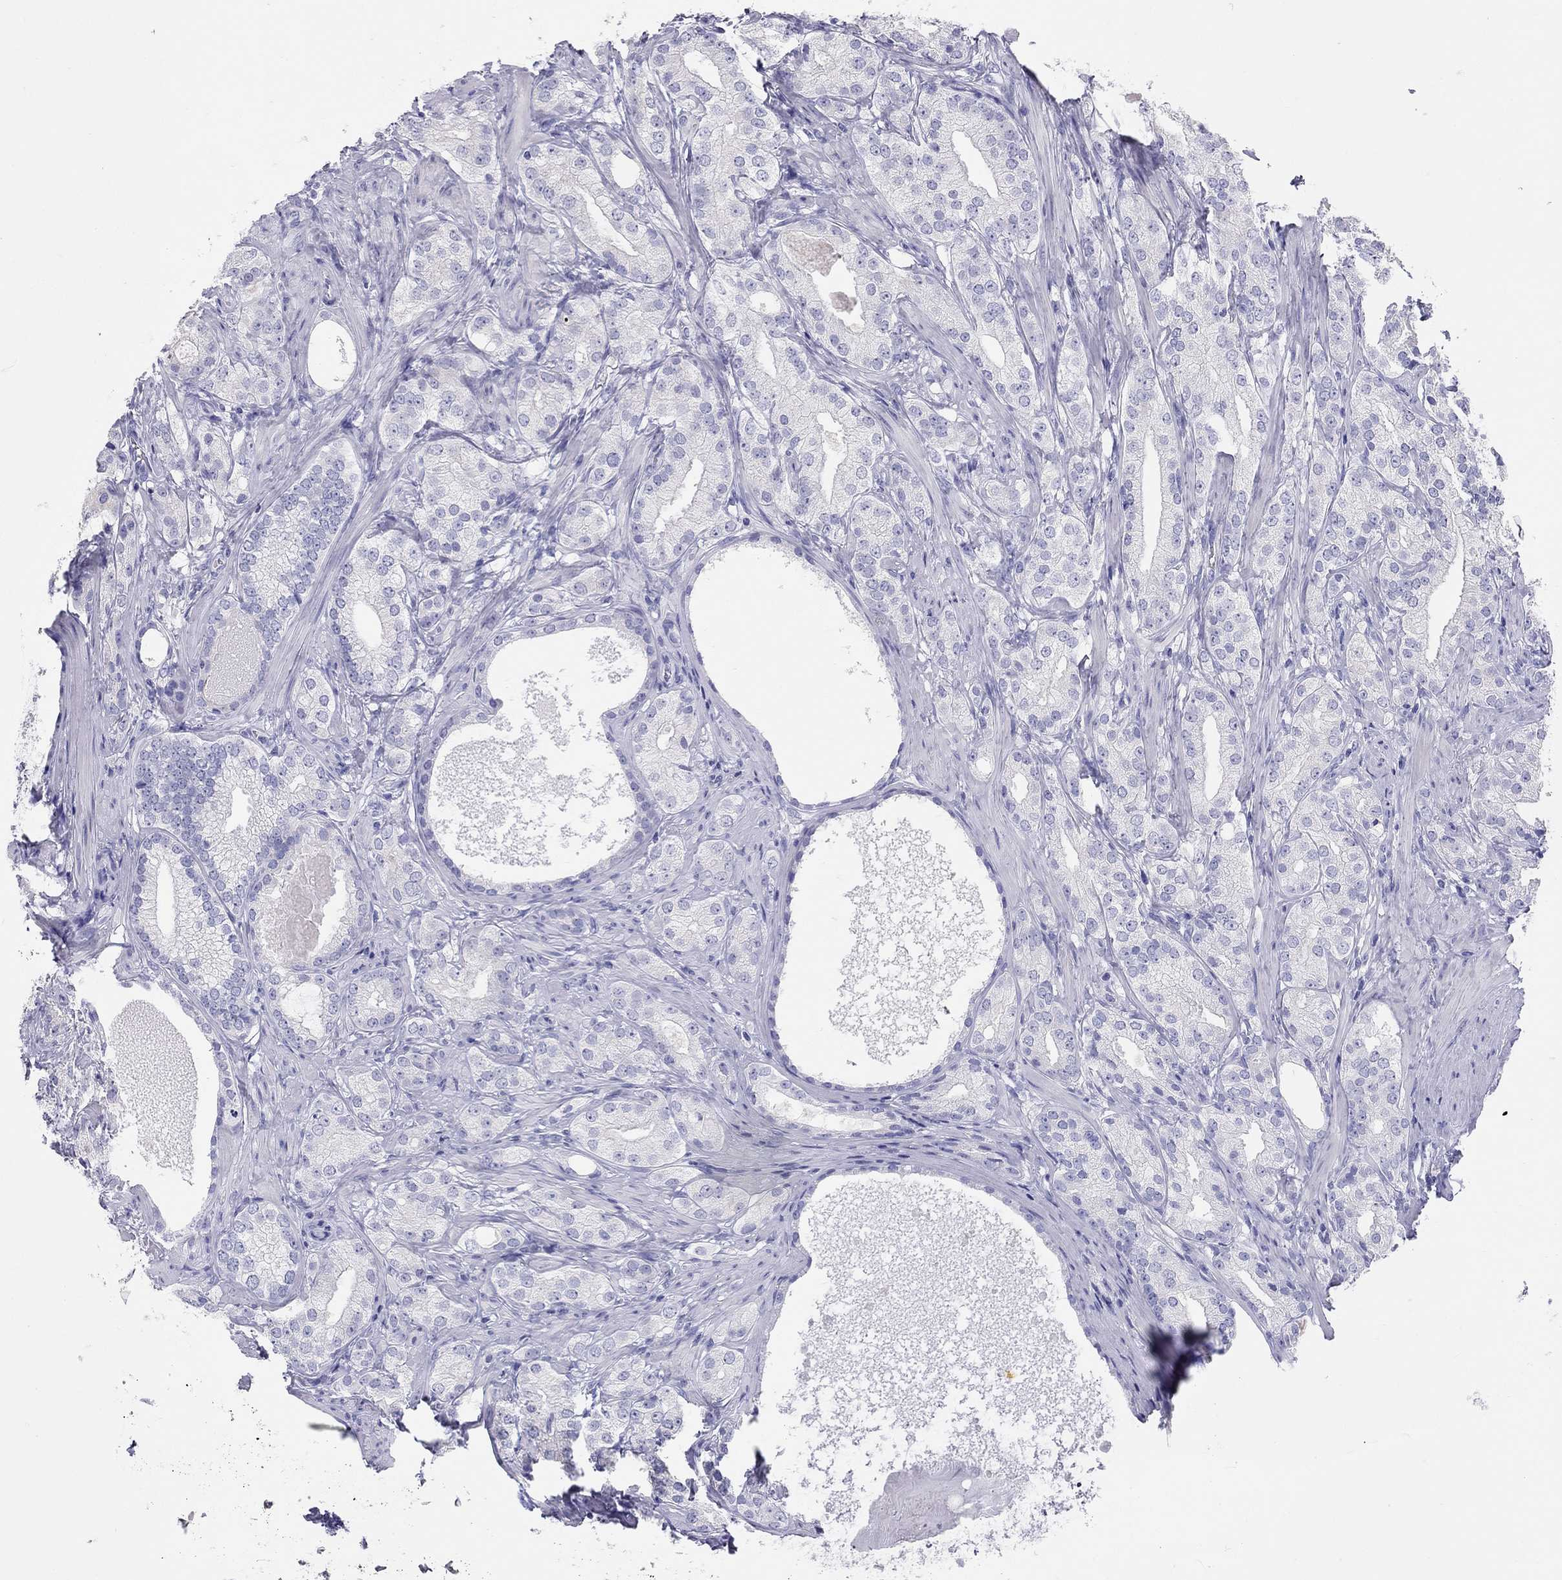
{"staining": {"intensity": "negative", "quantity": "none", "location": "none"}, "tissue": "prostate cancer", "cell_type": "Tumor cells", "image_type": "cancer", "snomed": [{"axis": "morphology", "description": "Adenocarcinoma, High grade"}, {"axis": "topography", "description": "Prostate and seminal vesicle, NOS"}], "caption": "An IHC histopathology image of prostate adenocarcinoma (high-grade) is shown. There is no staining in tumor cells of prostate adenocarcinoma (high-grade).", "gene": "HLA-DQB2", "patient": {"sex": "male", "age": 62}}